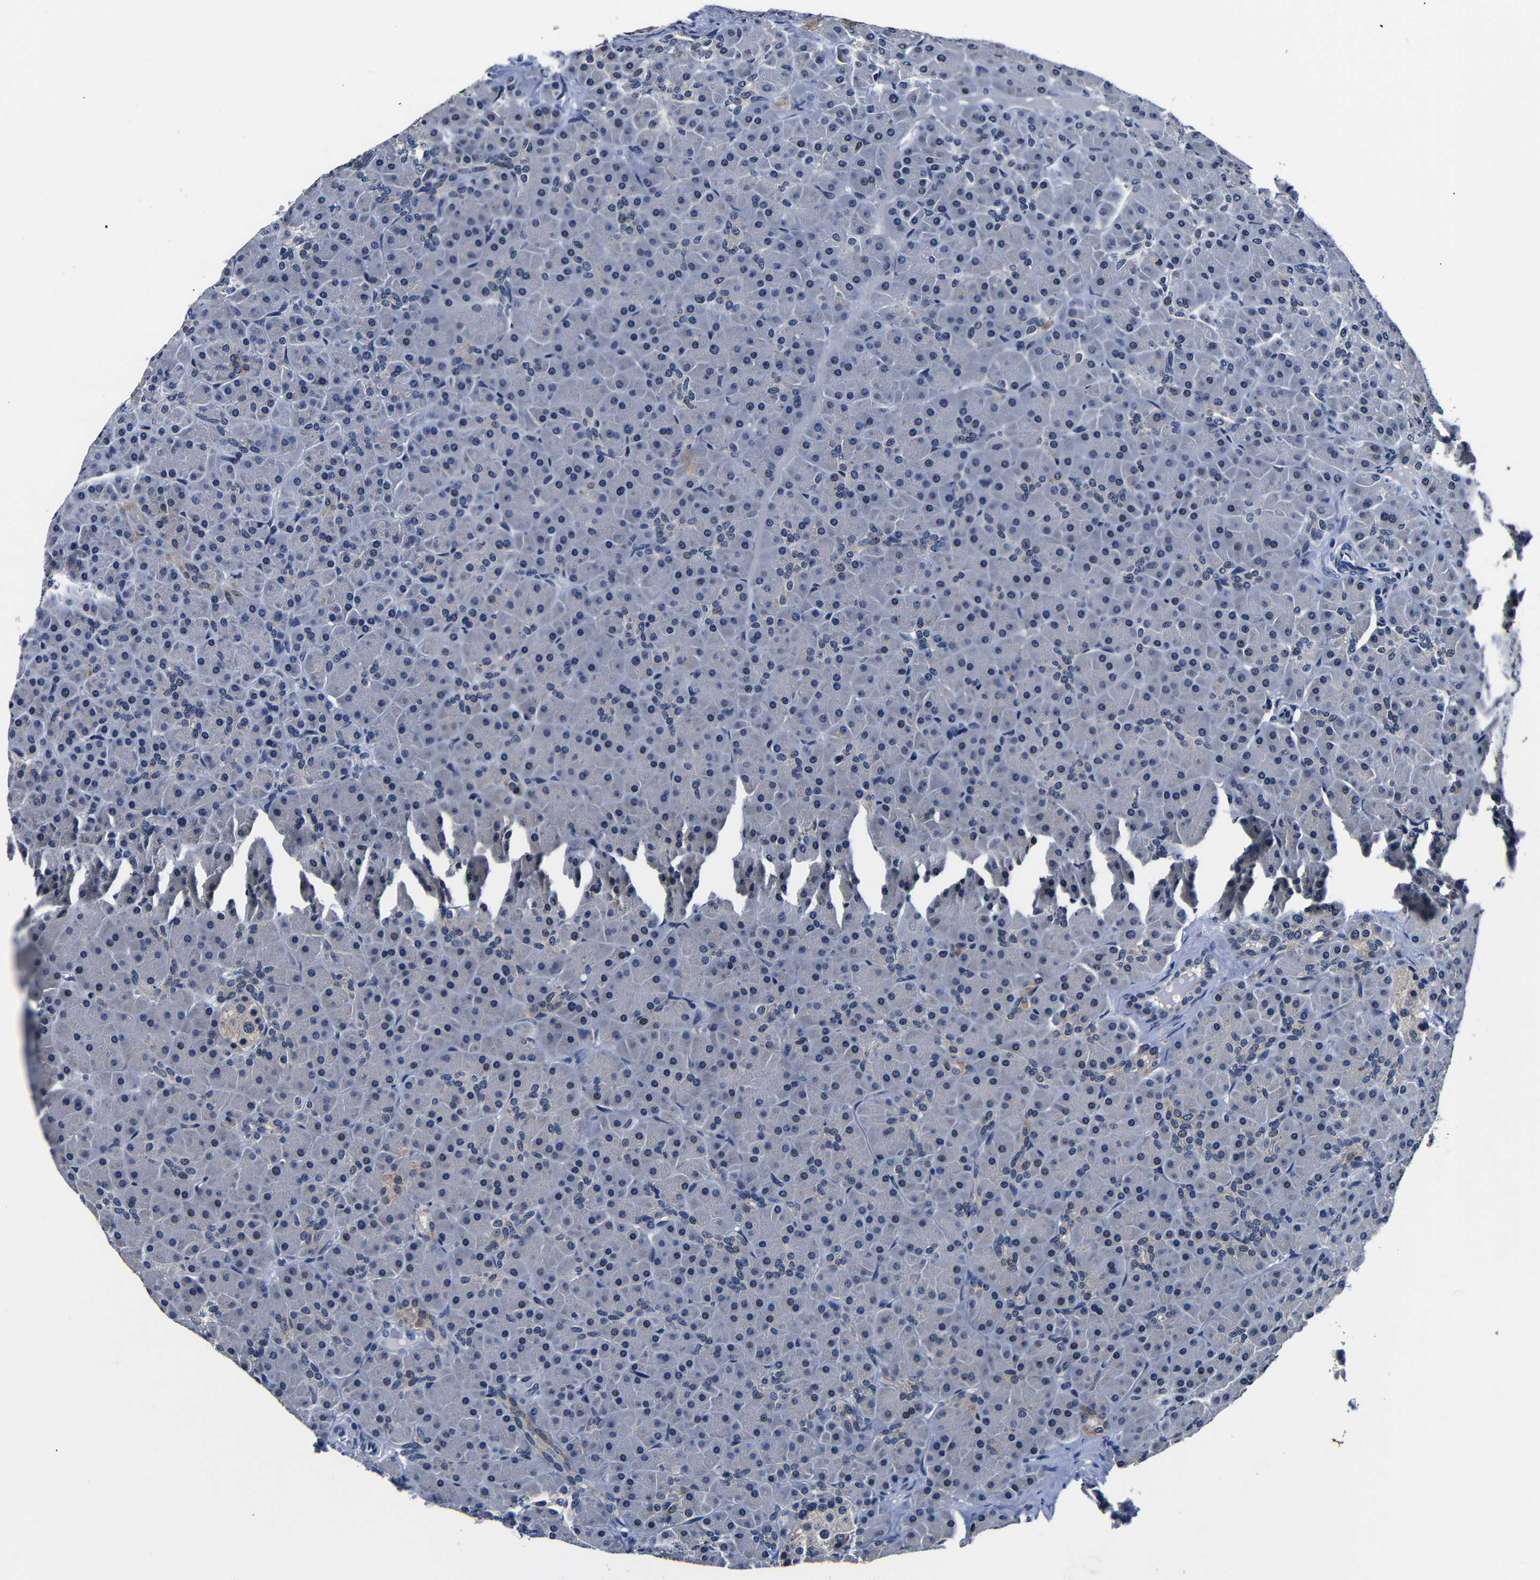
{"staining": {"intensity": "weak", "quantity": "<25%", "location": "nuclear"}, "tissue": "pancreas", "cell_type": "Exocrine glandular cells", "image_type": "normal", "snomed": [{"axis": "morphology", "description": "Normal tissue, NOS"}, {"axis": "topography", "description": "Pancreas"}], "caption": "Exocrine glandular cells are negative for brown protein staining in unremarkable pancreas. Brightfield microscopy of immunohistochemistry stained with DAB (brown) and hematoxylin (blue), captured at high magnification.", "gene": "DEPP1", "patient": {"sex": "male", "age": 66}}